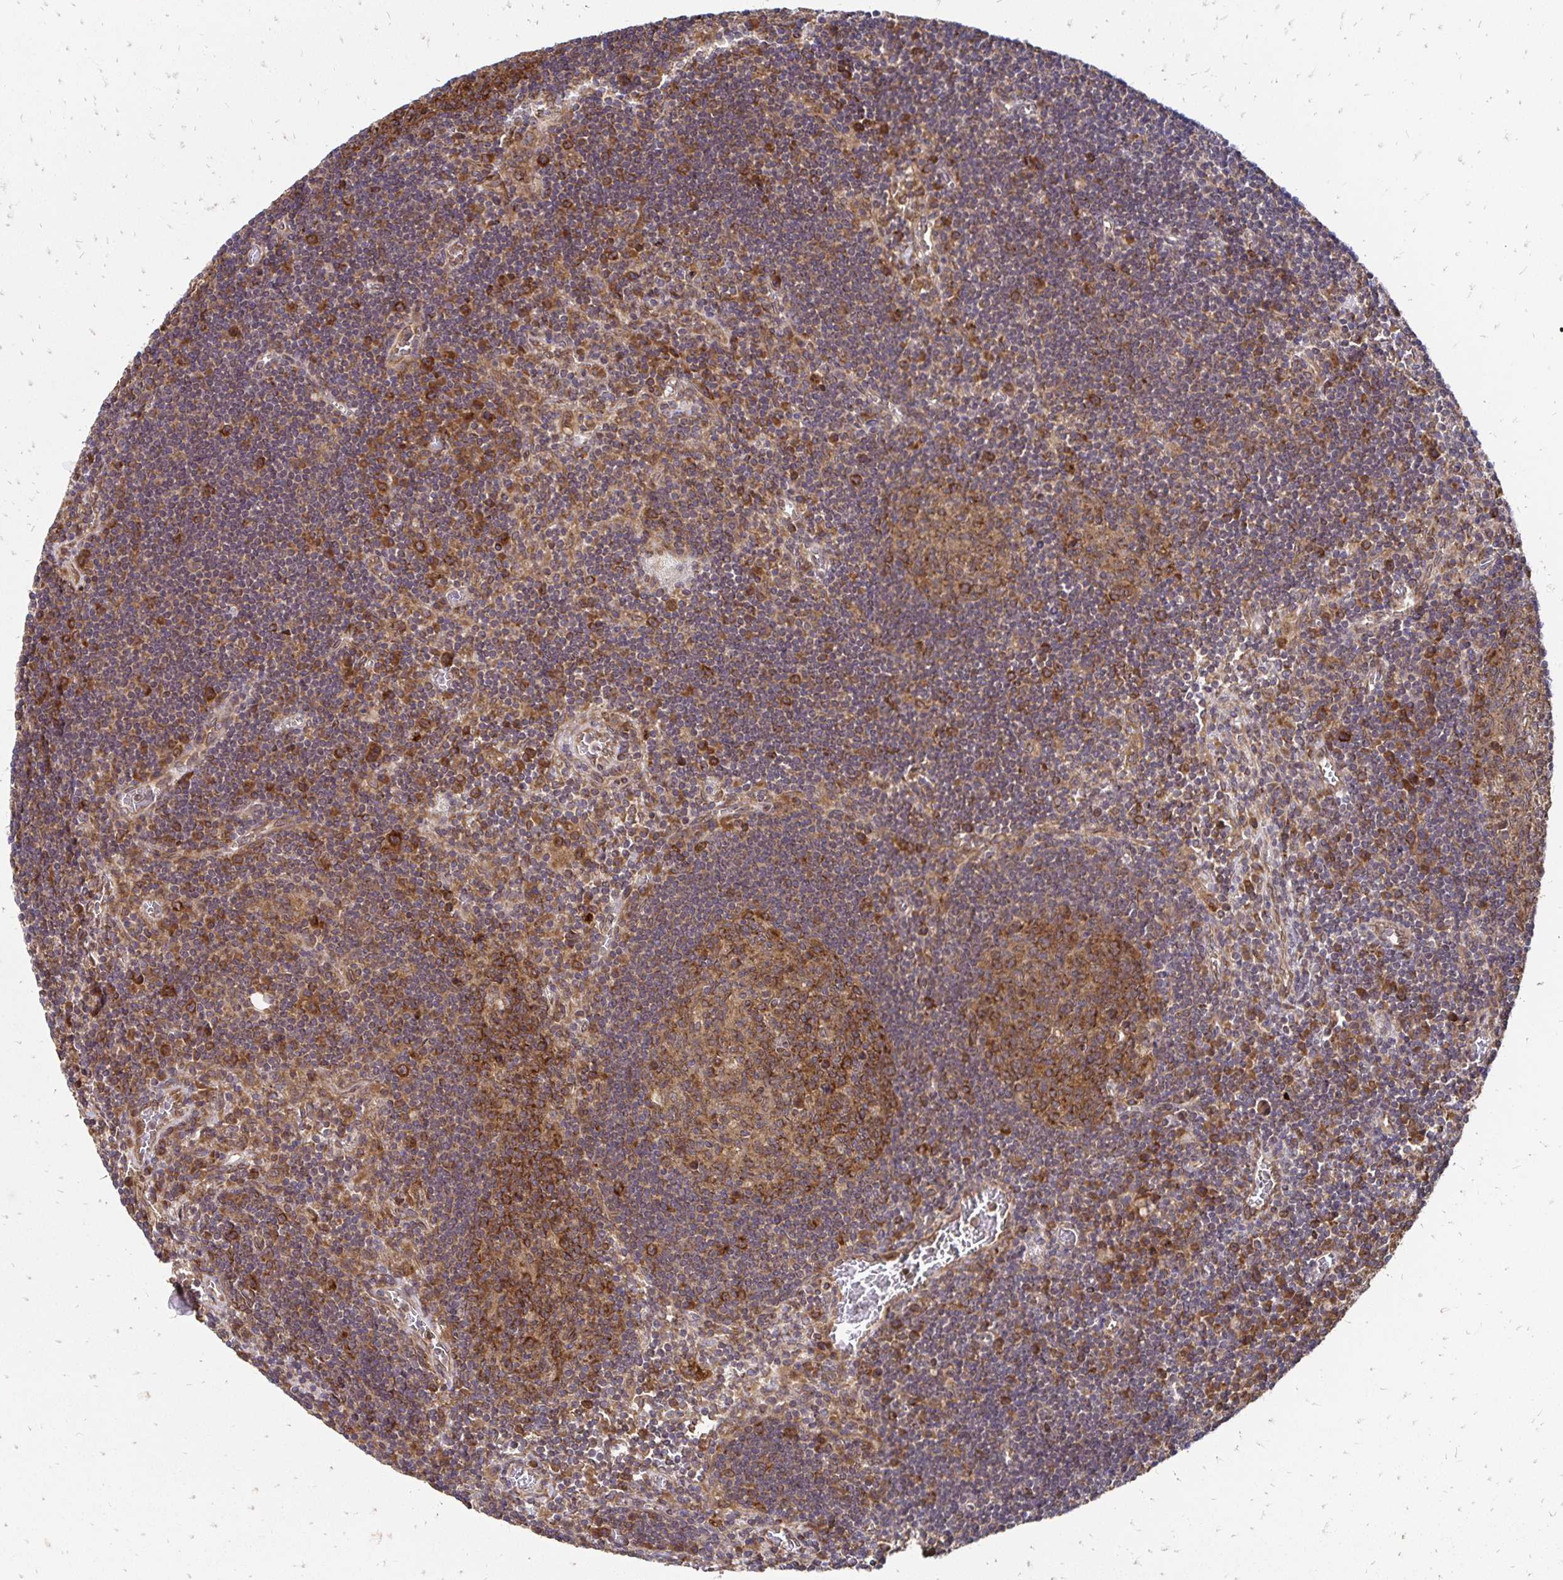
{"staining": {"intensity": "moderate", "quantity": ">75%", "location": "cytoplasmic/membranous"}, "tissue": "lymph node", "cell_type": "Germinal center cells", "image_type": "normal", "snomed": [{"axis": "morphology", "description": "Normal tissue, NOS"}, {"axis": "topography", "description": "Lymph node"}], "caption": "The image demonstrates staining of benign lymph node, revealing moderate cytoplasmic/membranous protein positivity (brown color) within germinal center cells.", "gene": "ZW10", "patient": {"sex": "male", "age": 67}}